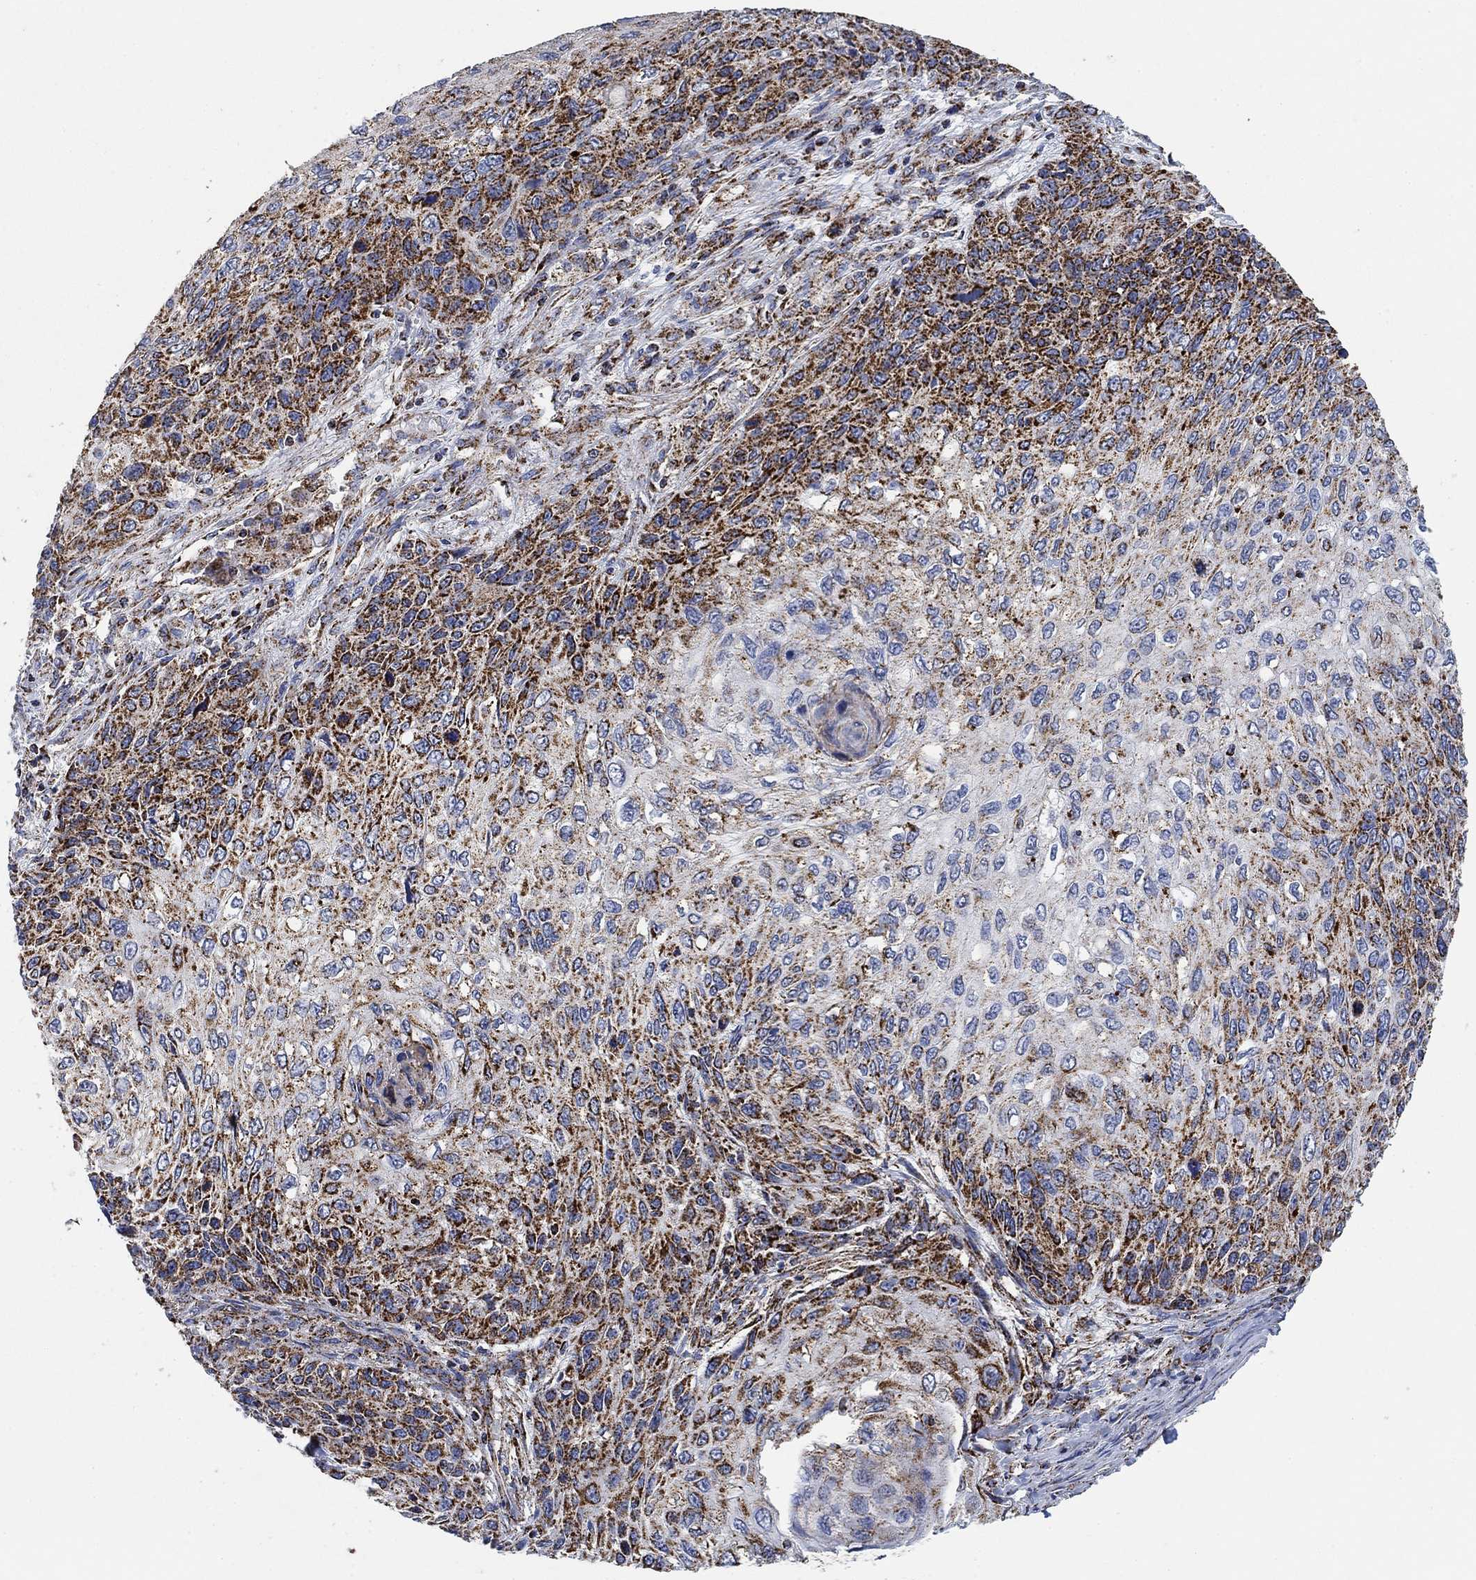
{"staining": {"intensity": "strong", "quantity": "25%-75%", "location": "cytoplasmic/membranous"}, "tissue": "skin cancer", "cell_type": "Tumor cells", "image_type": "cancer", "snomed": [{"axis": "morphology", "description": "Squamous cell carcinoma, NOS"}, {"axis": "topography", "description": "Skin"}], "caption": "Strong cytoplasmic/membranous positivity is seen in approximately 25%-75% of tumor cells in skin cancer (squamous cell carcinoma).", "gene": "NDUFS3", "patient": {"sex": "male", "age": 92}}